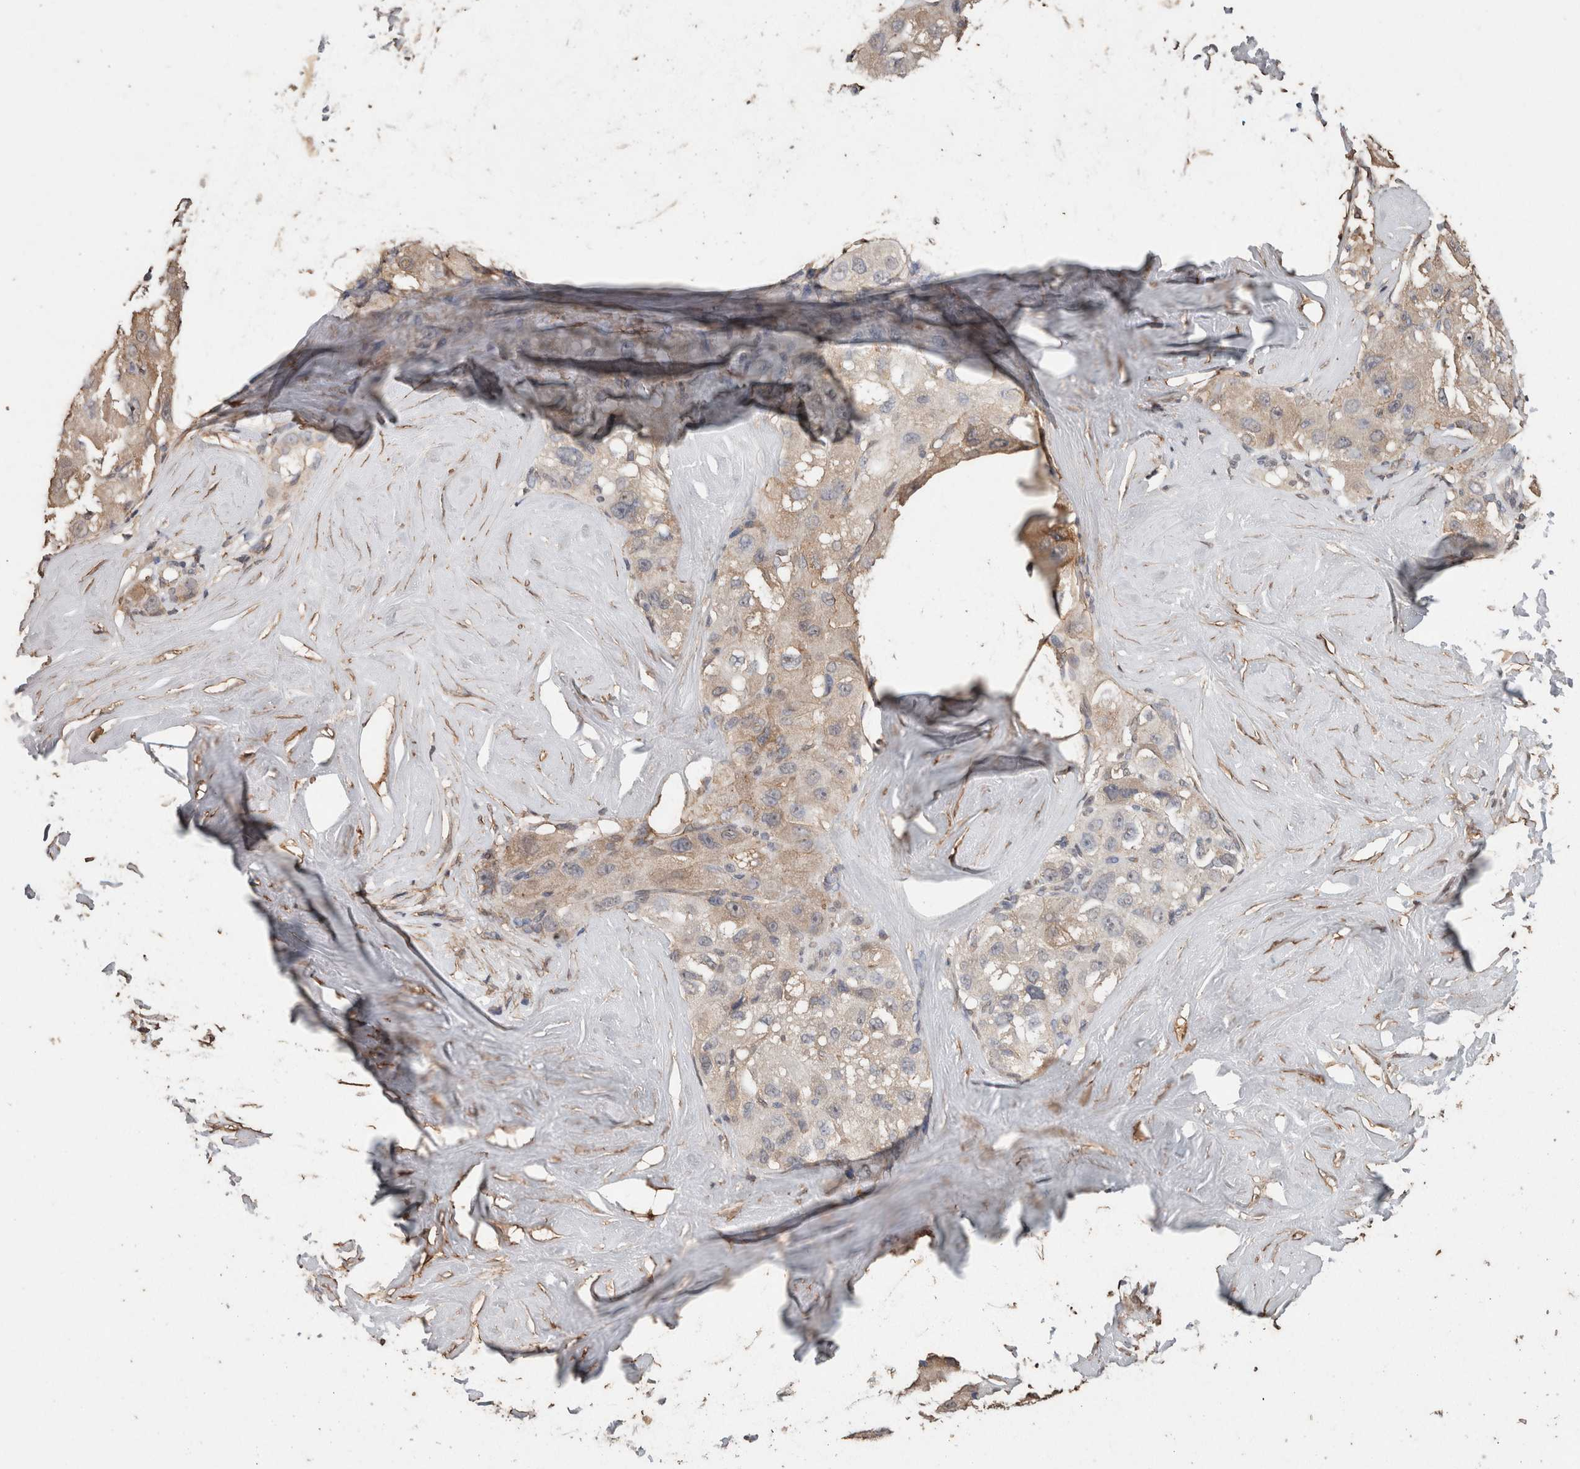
{"staining": {"intensity": "weak", "quantity": "<25%", "location": "cytoplasmic/membranous"}, "tissue": "liver cancer", "cell_type": "Tumor cells", "image_type": "cancer", "snomed": [{"axis": "morphology", "description": "Carcinoma, Hepatocellular, NOS"}, {"axis": "topography", "description": "Liver"}], "caption": "A histopathology image of liver cancer stained for a protein displays no brown staining in tumor cells. The staining is performed using DAB brown chromogen with nuclei counter-stained in using hematoxylin.", "gene": "S100A10", "patient": {"sex": "male", "age": 80}}